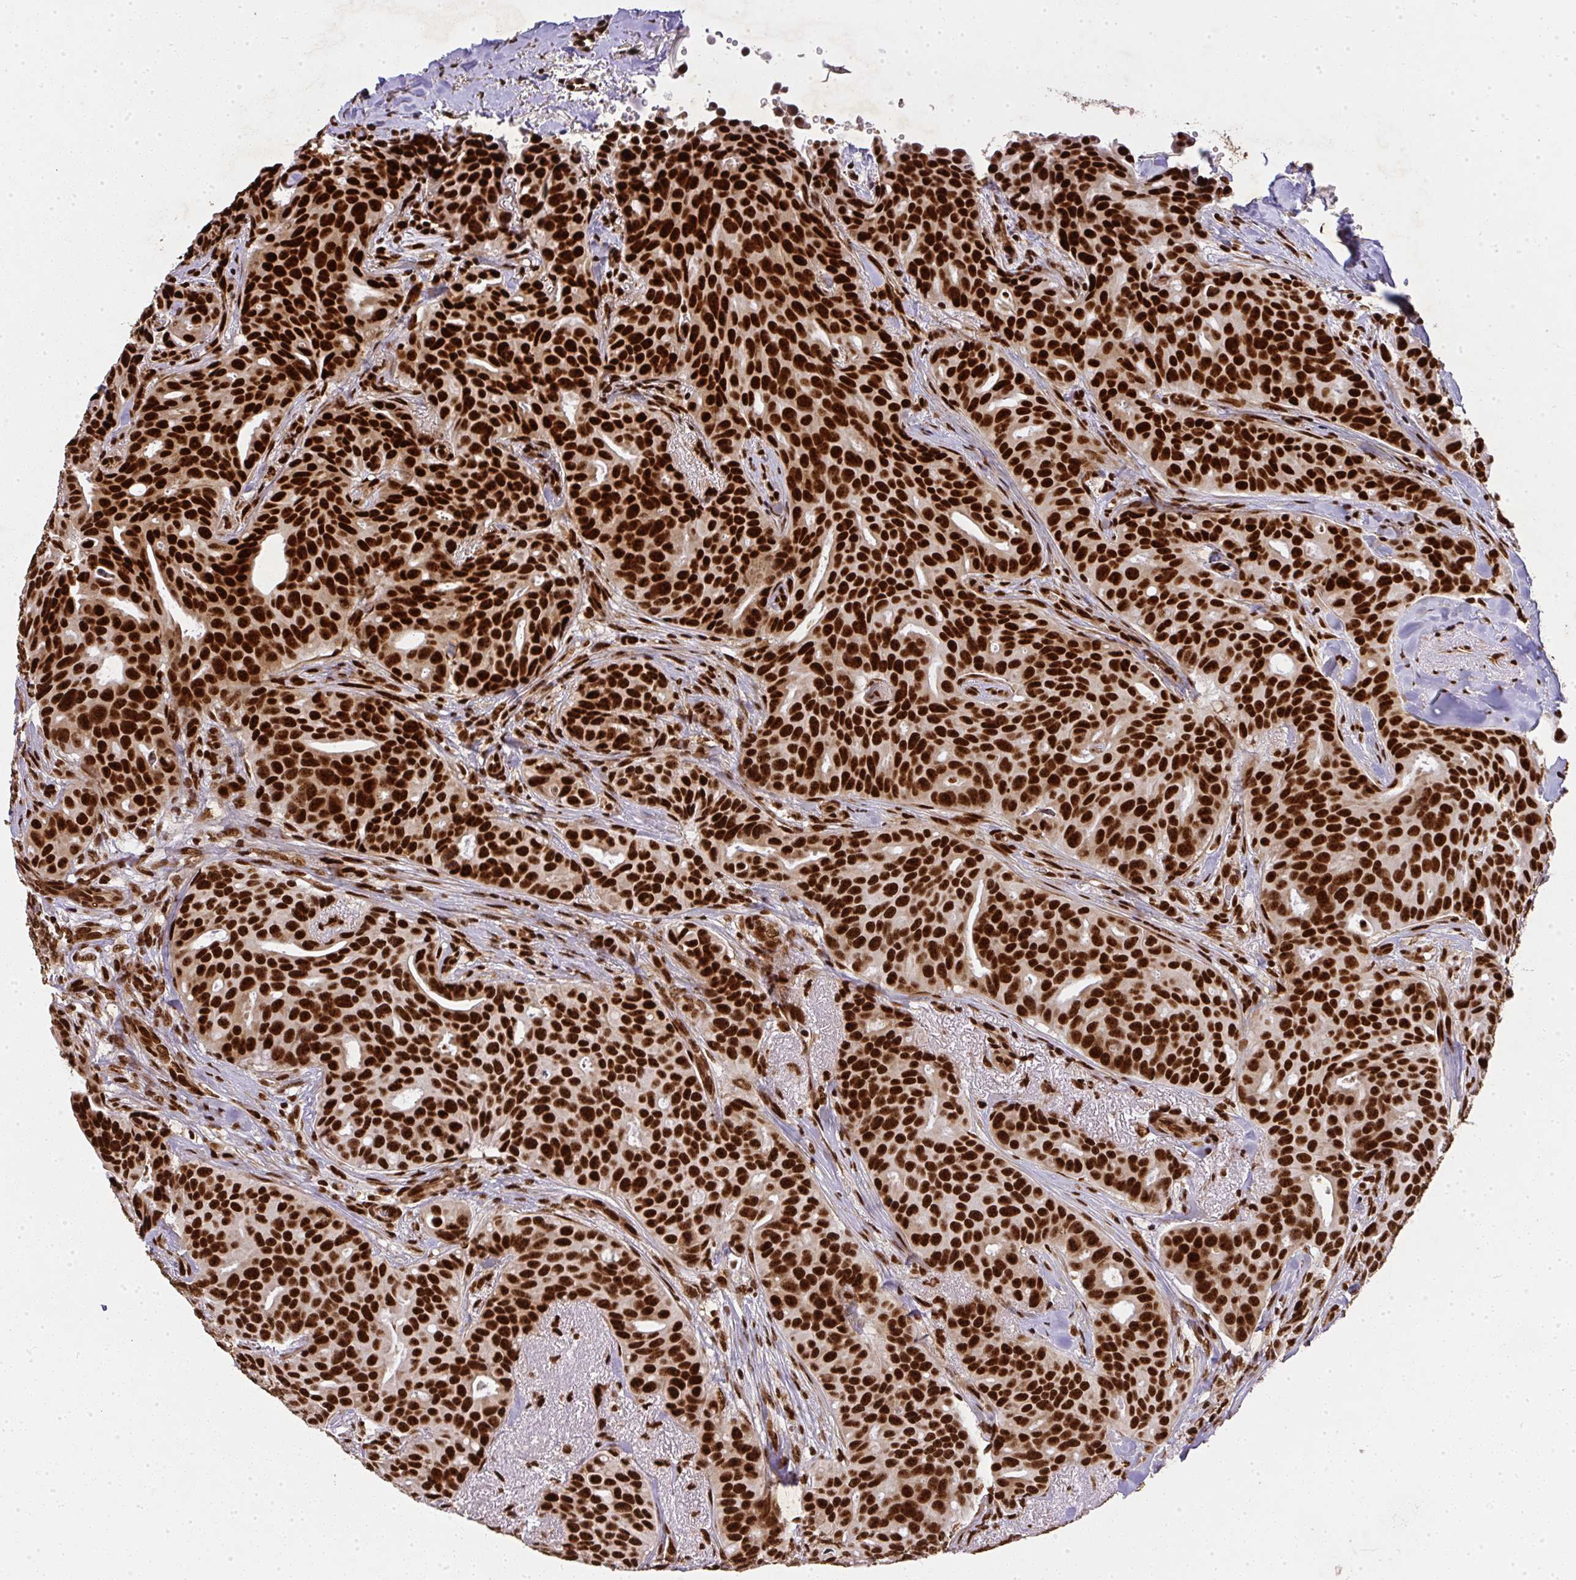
{"staining": {"intensity": "strong", "quantity": ">75%", "location": "nuclear"}, "tissue": "breast cancer", "cell_type": "Tumor cells", "image_type": "cancer", "snomed": [{"axis": "morphology", "description": "Duct carcinoma"}, {"axis": "topography", "description": "Breast"}], "caption": "Protein expression analysis of intraductal carcinoma (breast) demonstrates strong nuclear expression in about >75% of tumor cells.", "gene": "U2AF1", "patient": {"sex": "female", "age": 54}}